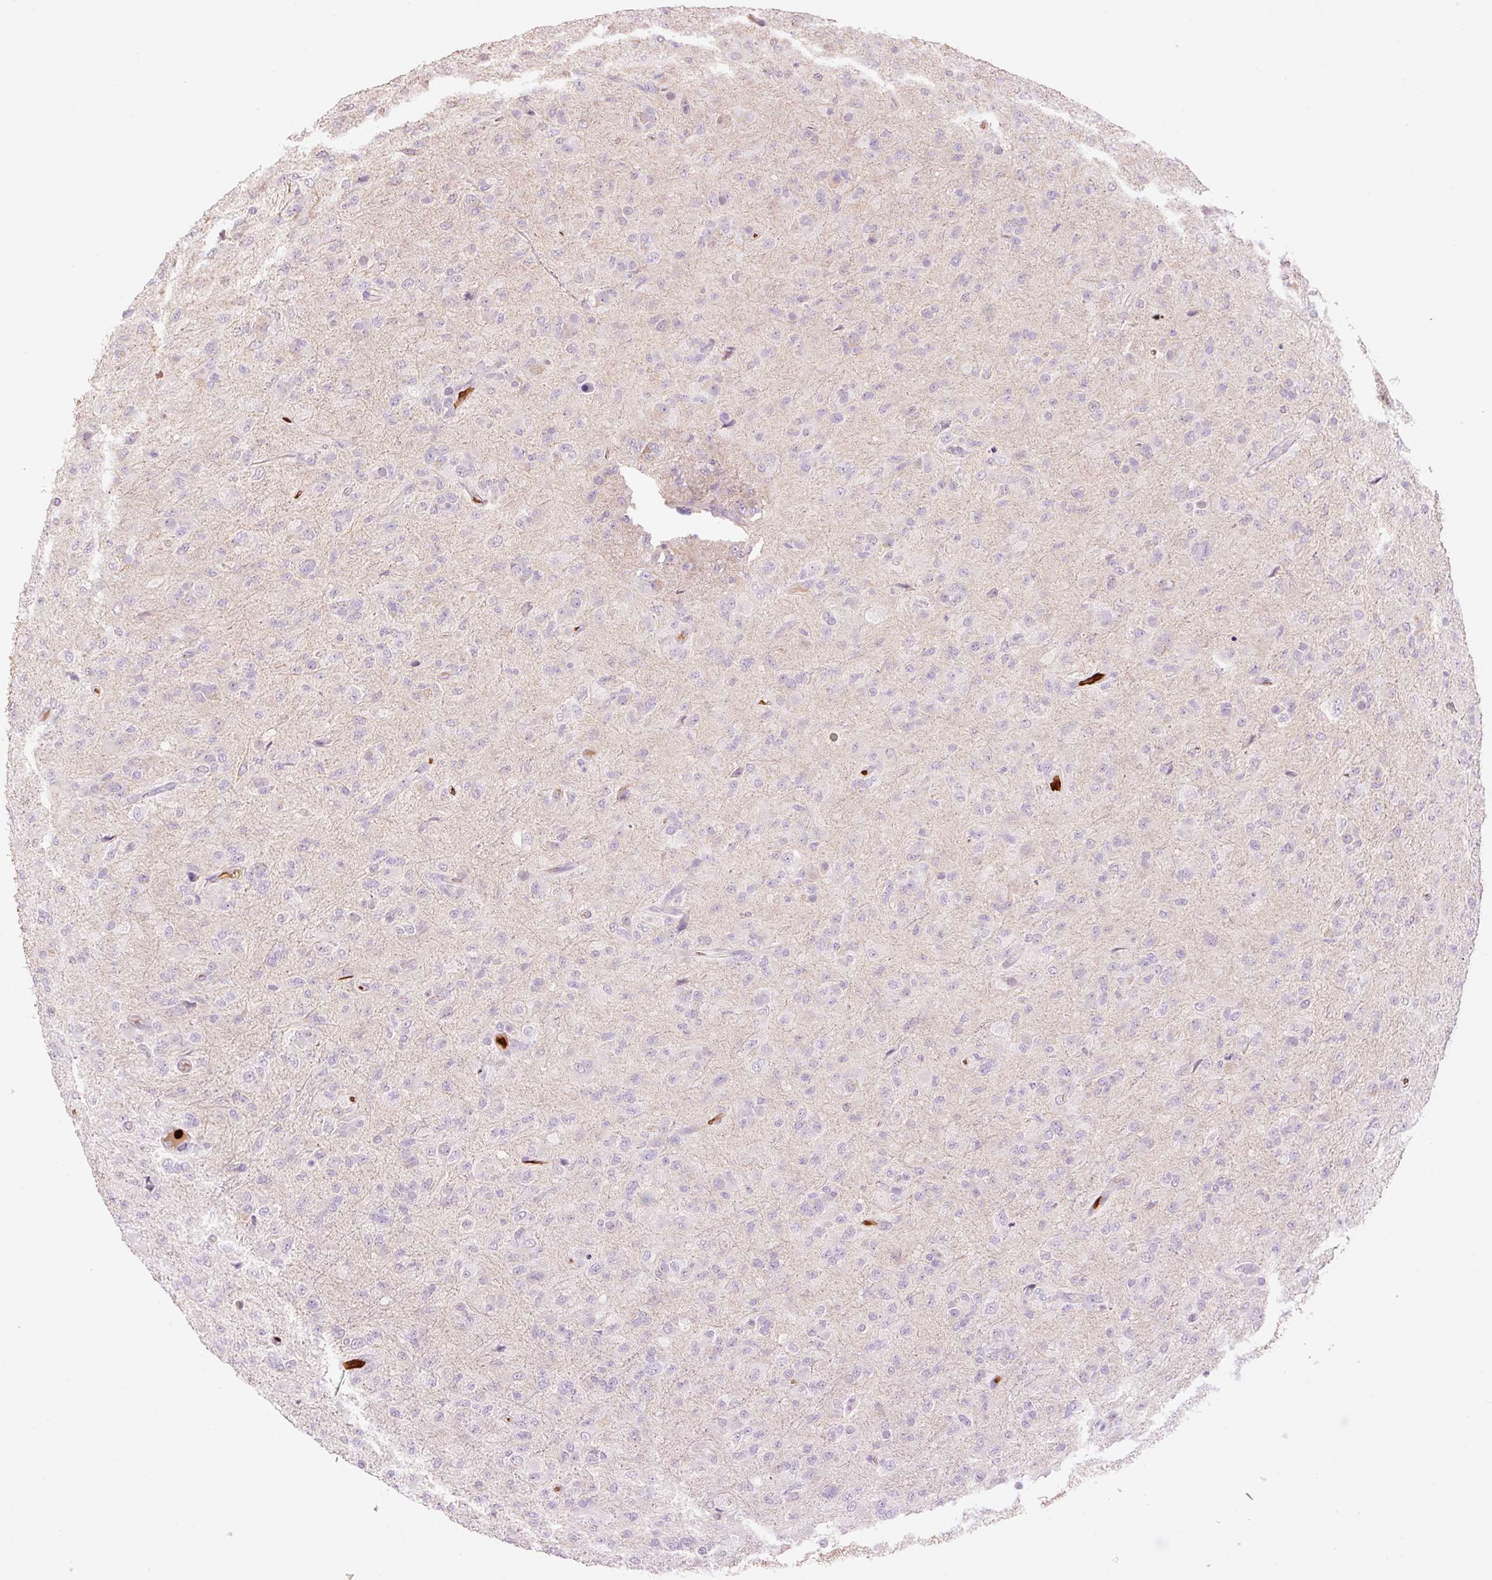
{"staining": {"intensity": "negative", "quantity": "none", "location": "none"}, "tissue": "glioma", "cell_type": "Tumor cells", "image_type": "cancer", "snomed": [{"axis": "morphology", "description": "Glioma, malignant, Low grade"}, {"axis": "topography", "description": "Brain"}], "caption": "This is an IHC image of human glioma. There is no positivity in tumor cells.", "gene": "LY6G6D", "patient": {"sex": "male", "age": 65}}